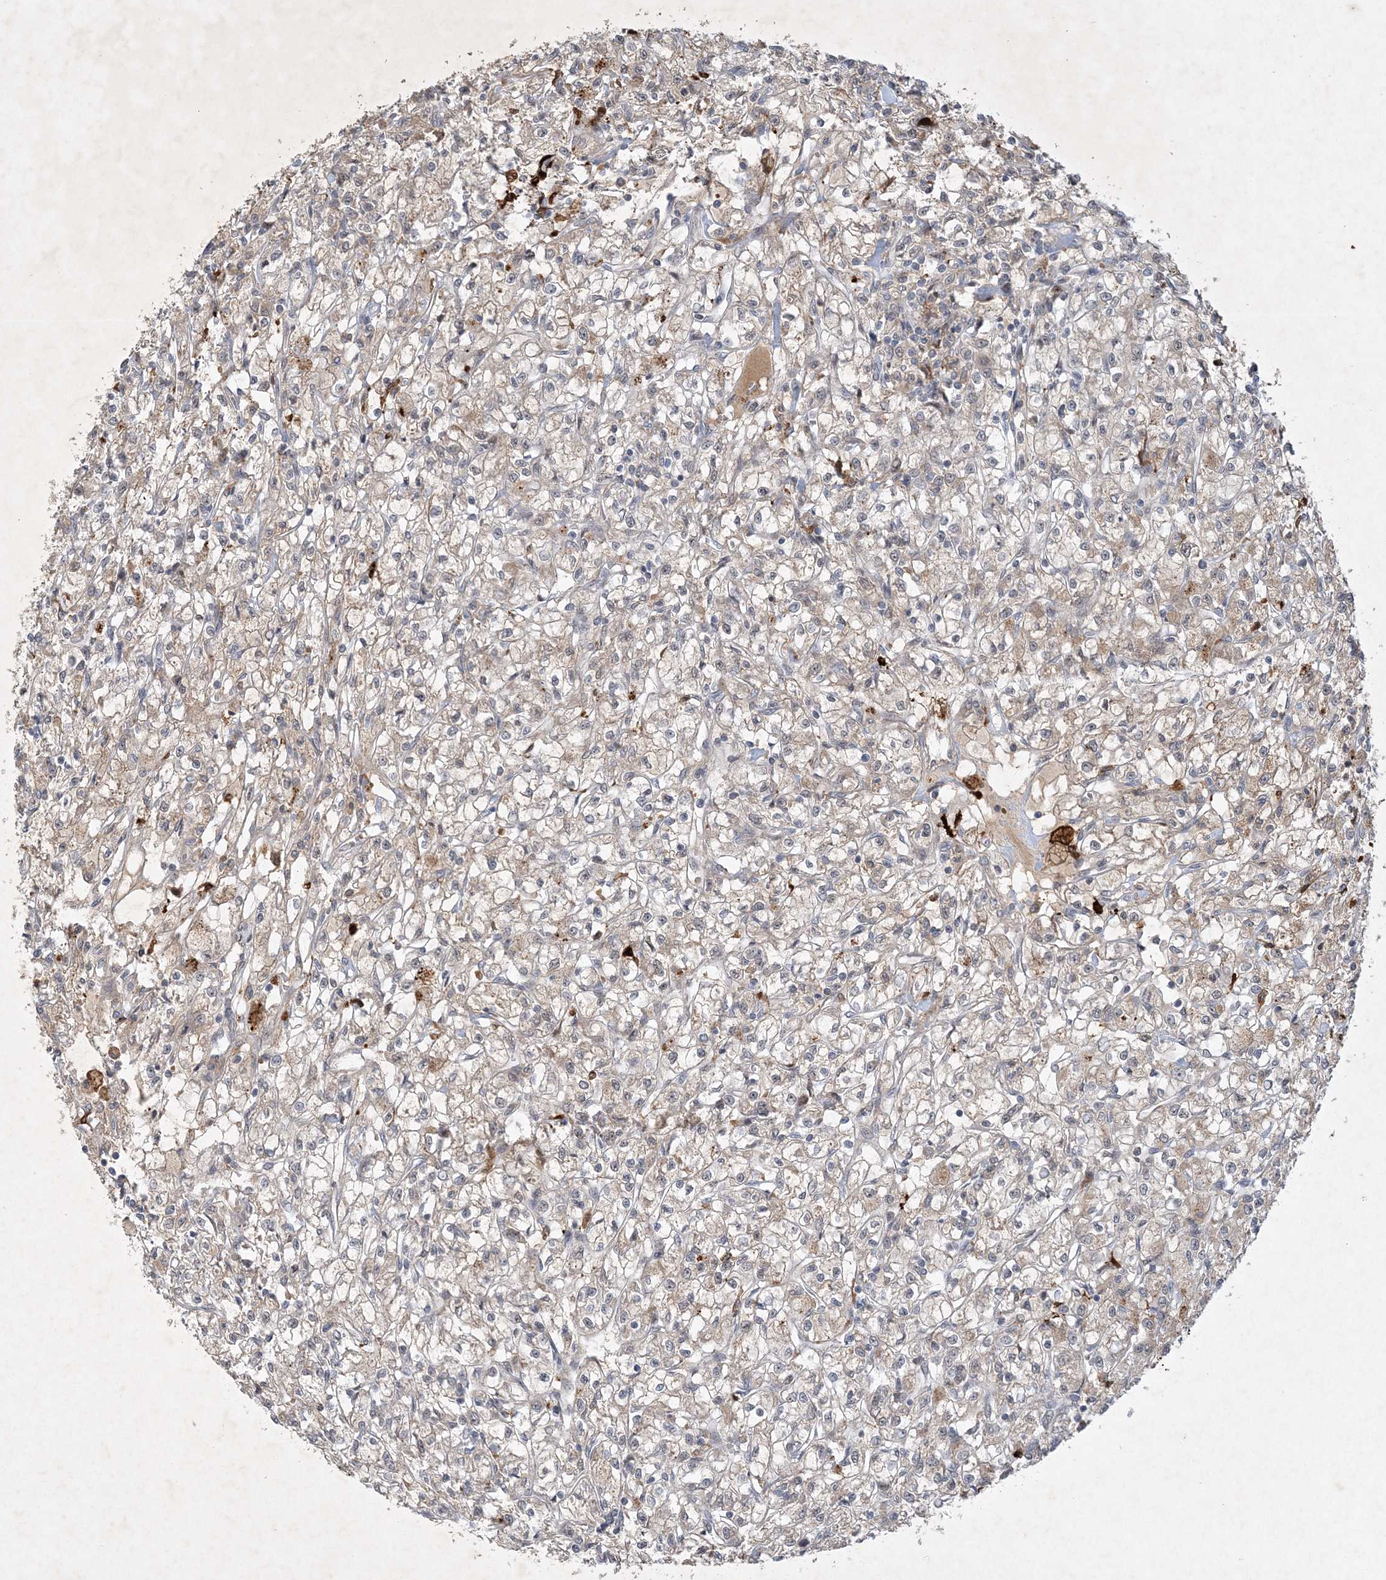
{"staining": {"intensity": "weak", "quantity": "25%-75%", "location": "cytoplasmic/membranous"}, "tissue": "renal cancer", "cell_type": "Tumor cells", "image_type": "cancer", "snomed": [{"axis": "morphology", "description": "Adenocarcinoma, NOS"}, {"axis": "topography", "description": "Kidney"}], "caption": "Immunohistochemical staining of human renal adenocarcinoma exhibits weak cytoplasmic/membranous protein staining in about 25%-75% of tumor cells.", "gene": "THG1L", "patient": {"sex": "female", "age": 59}}